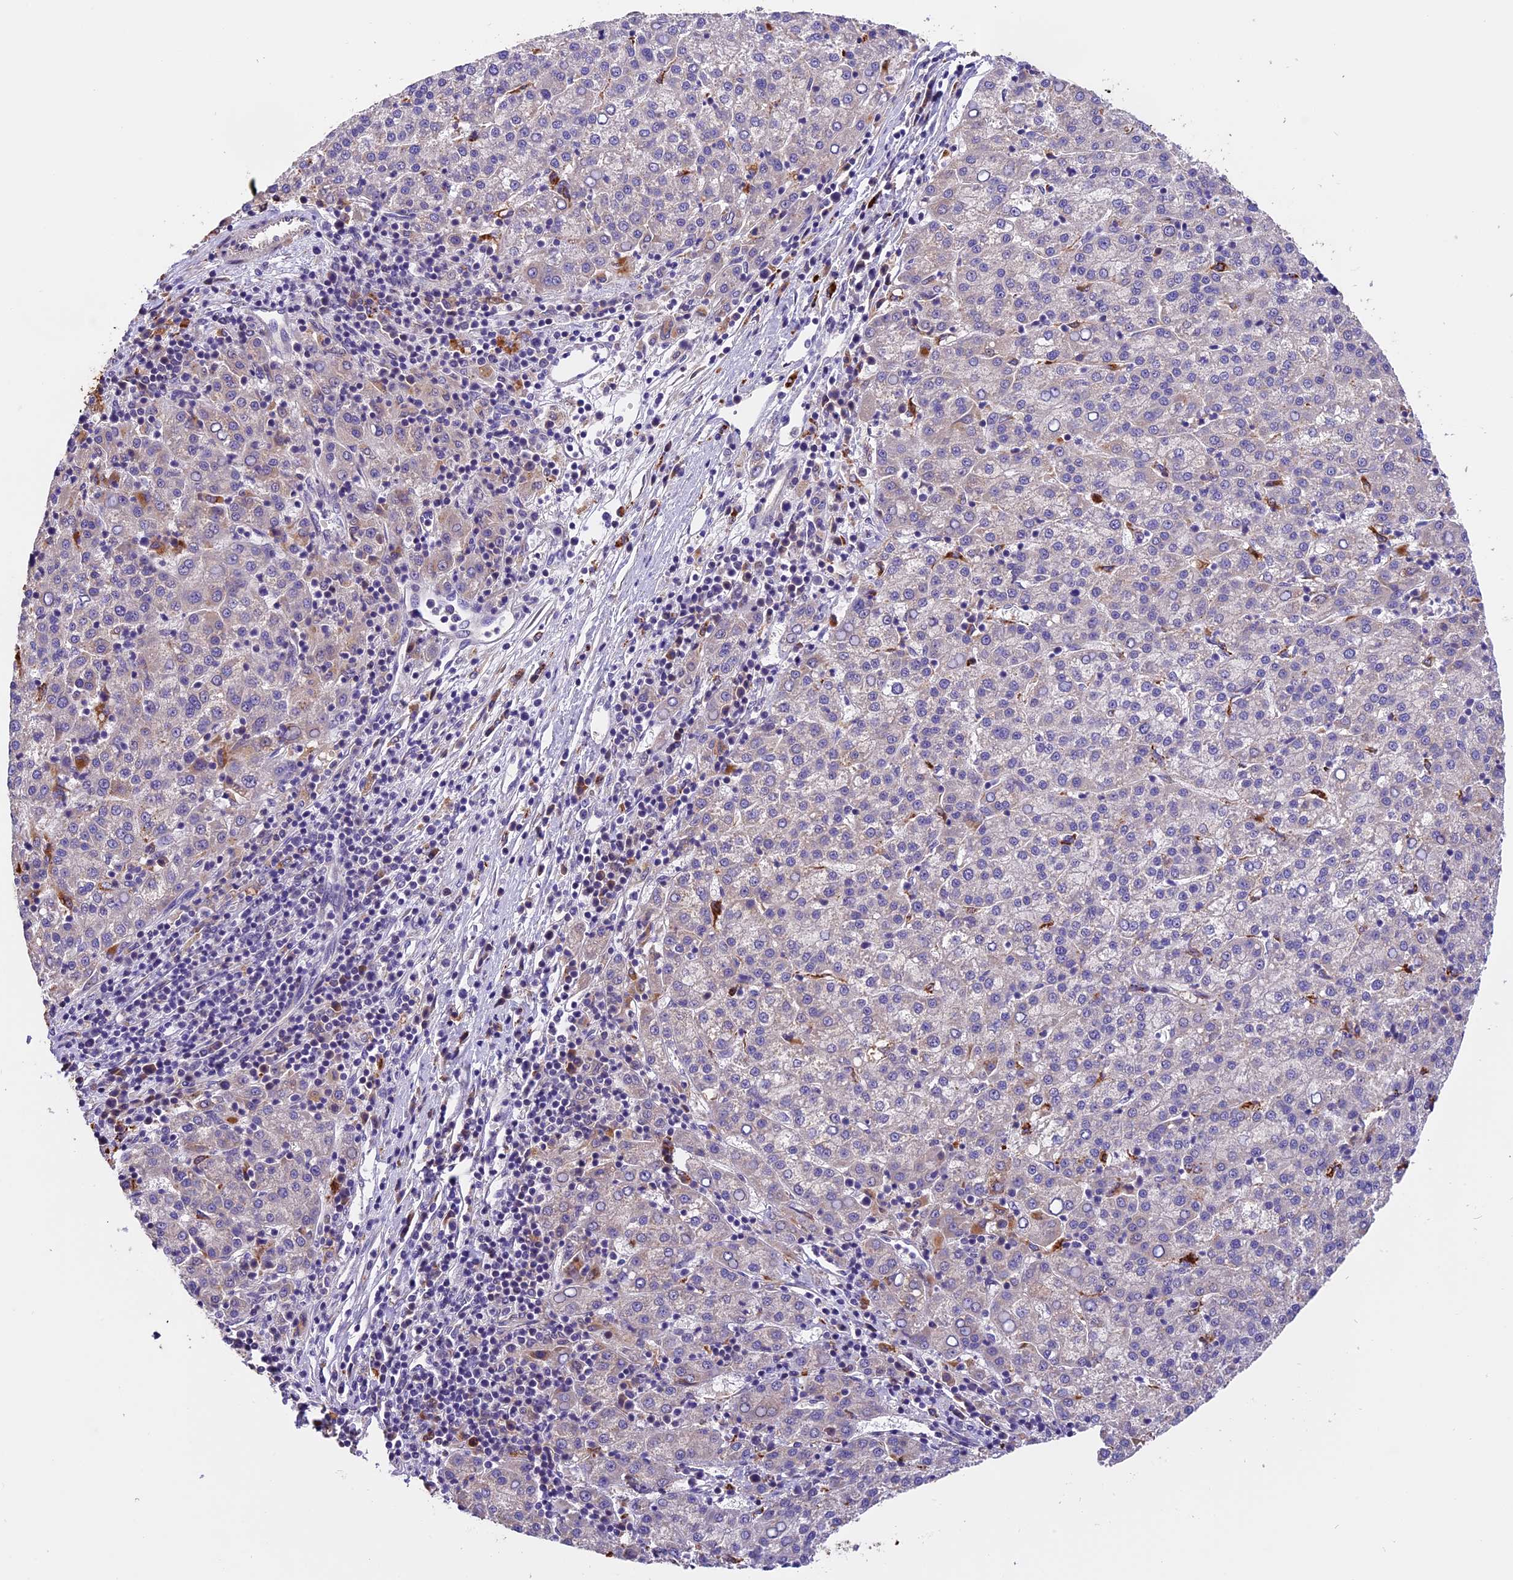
{"staining": {"intensity": "negative", "quantity": "none", "location": "none"}, "tissue": "liver cancer", "cell_type": "Tumor cells", "image_type": "cancer", "snomed": [{"axis": "morphology", "description": "Carcinoma, Hepatocellular, NOS"}, {"axis": "topography", "description": "Liver"}], "caption": "Tumor cells are negative for brown protein staining in liver cancer (hepatocellular carcinoma). Brightfield microscopy of immunohistochemistry (IHC) stained with DAB (3,3'-diaminobenzidine) (brown) and hematoxylin (blue), captured at high magnification.", "gene": "COPE", "patient": {"sex": "female", "age": 58}}